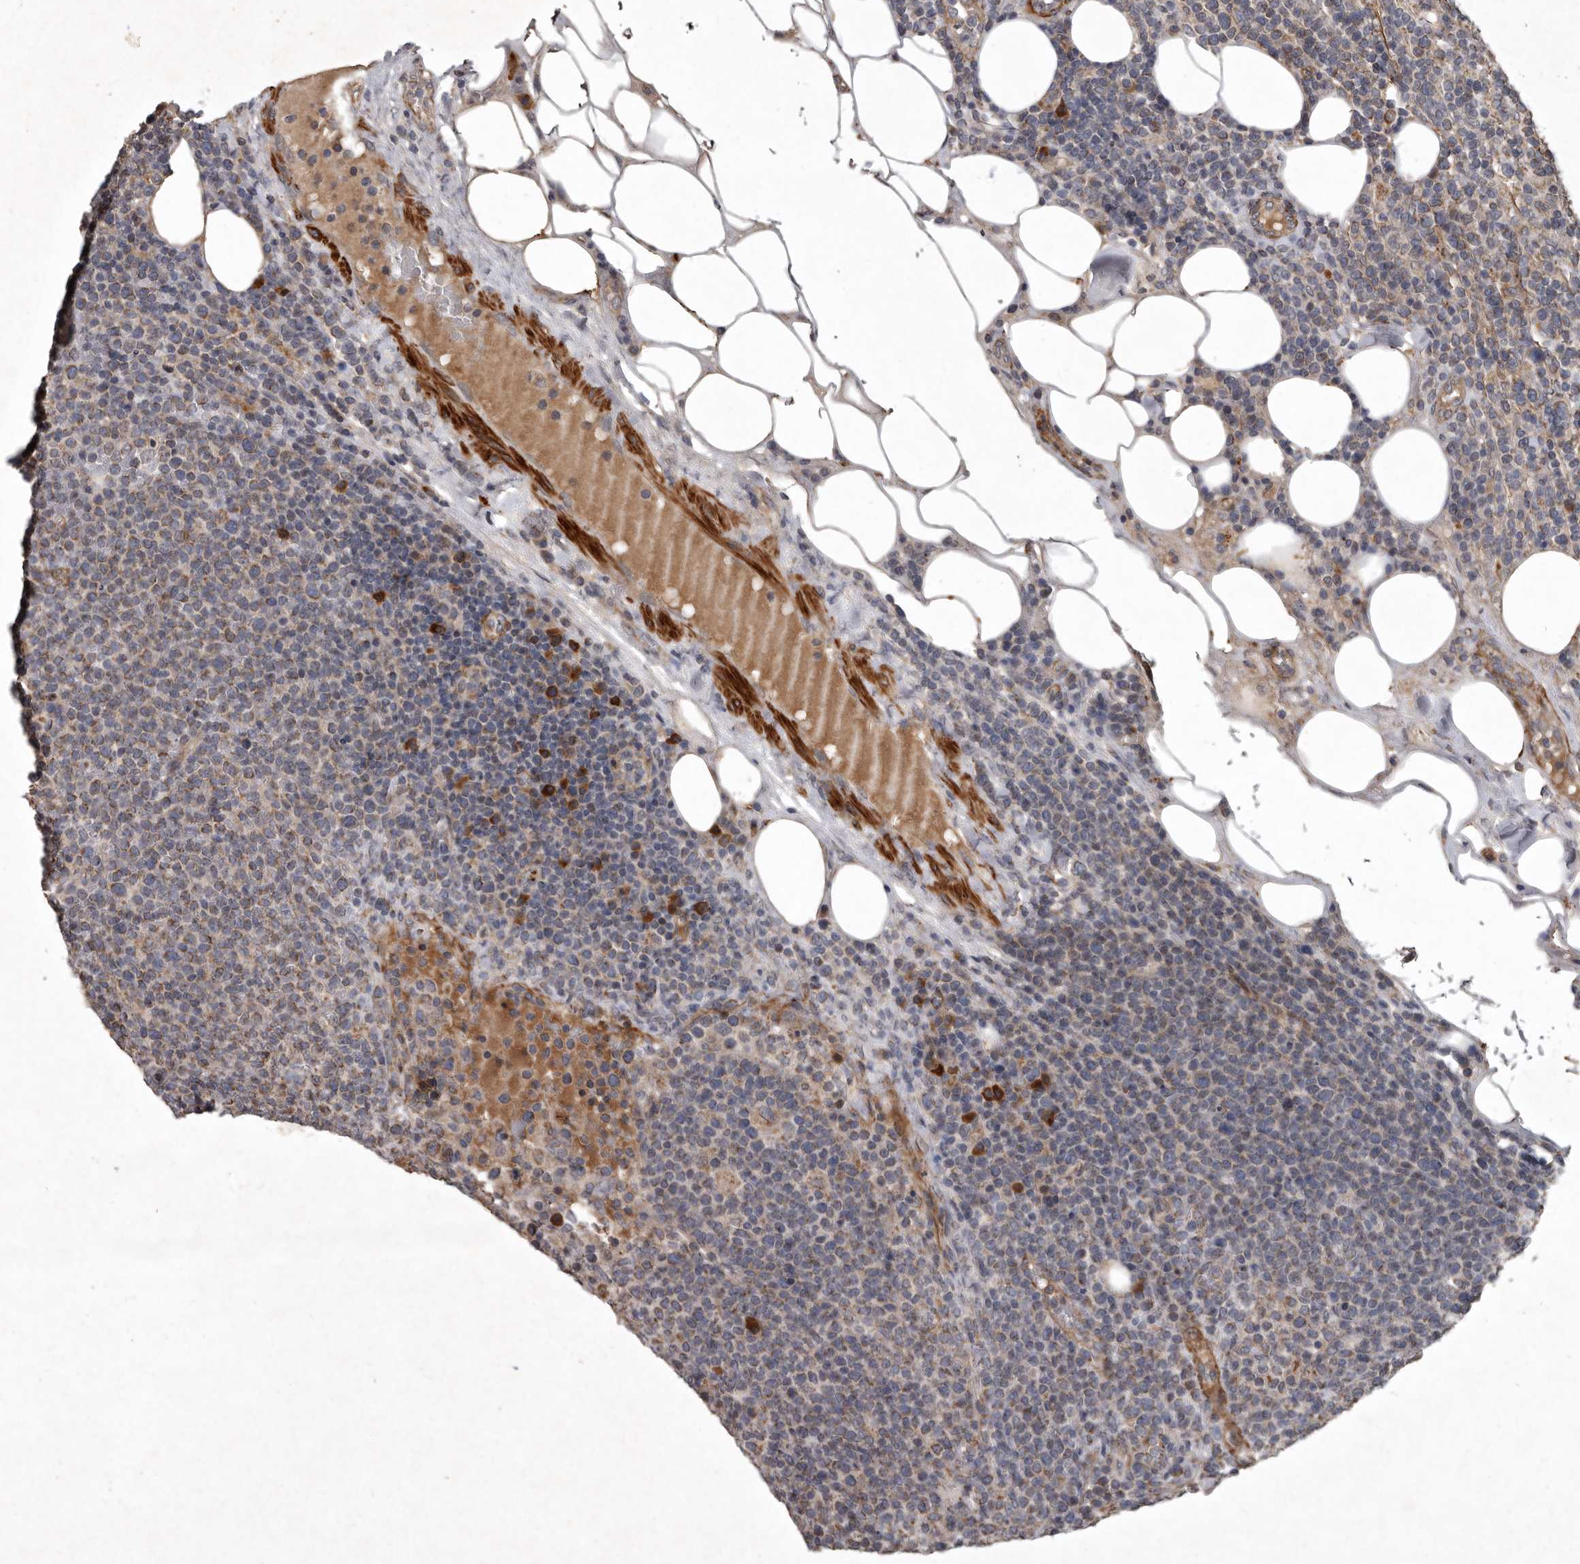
{"staining": {"intensity": "weak", "quantity": "<25%", "location": "cytoplasmic/membranous"}, "tissue": "lymphoma", "cell_type": "Tumor cells", "image_type": "cancer", "snomed": [{"axis": "morphology", "description": "Malignant lymphoma, non-Hodgkin's type, High grade"}, {"axis": "topography", "description": "Lymph node"}], "caption": "Immunohistochemistry photomicrograph of neoplastic tissue: human lymphoma stained with DAB (3,3'-diaminobenzidine) demonstrates no significant protein staining in tumor cells.", "gene": "MRPS15", "patient": {"sex": "male", "age": 61}}